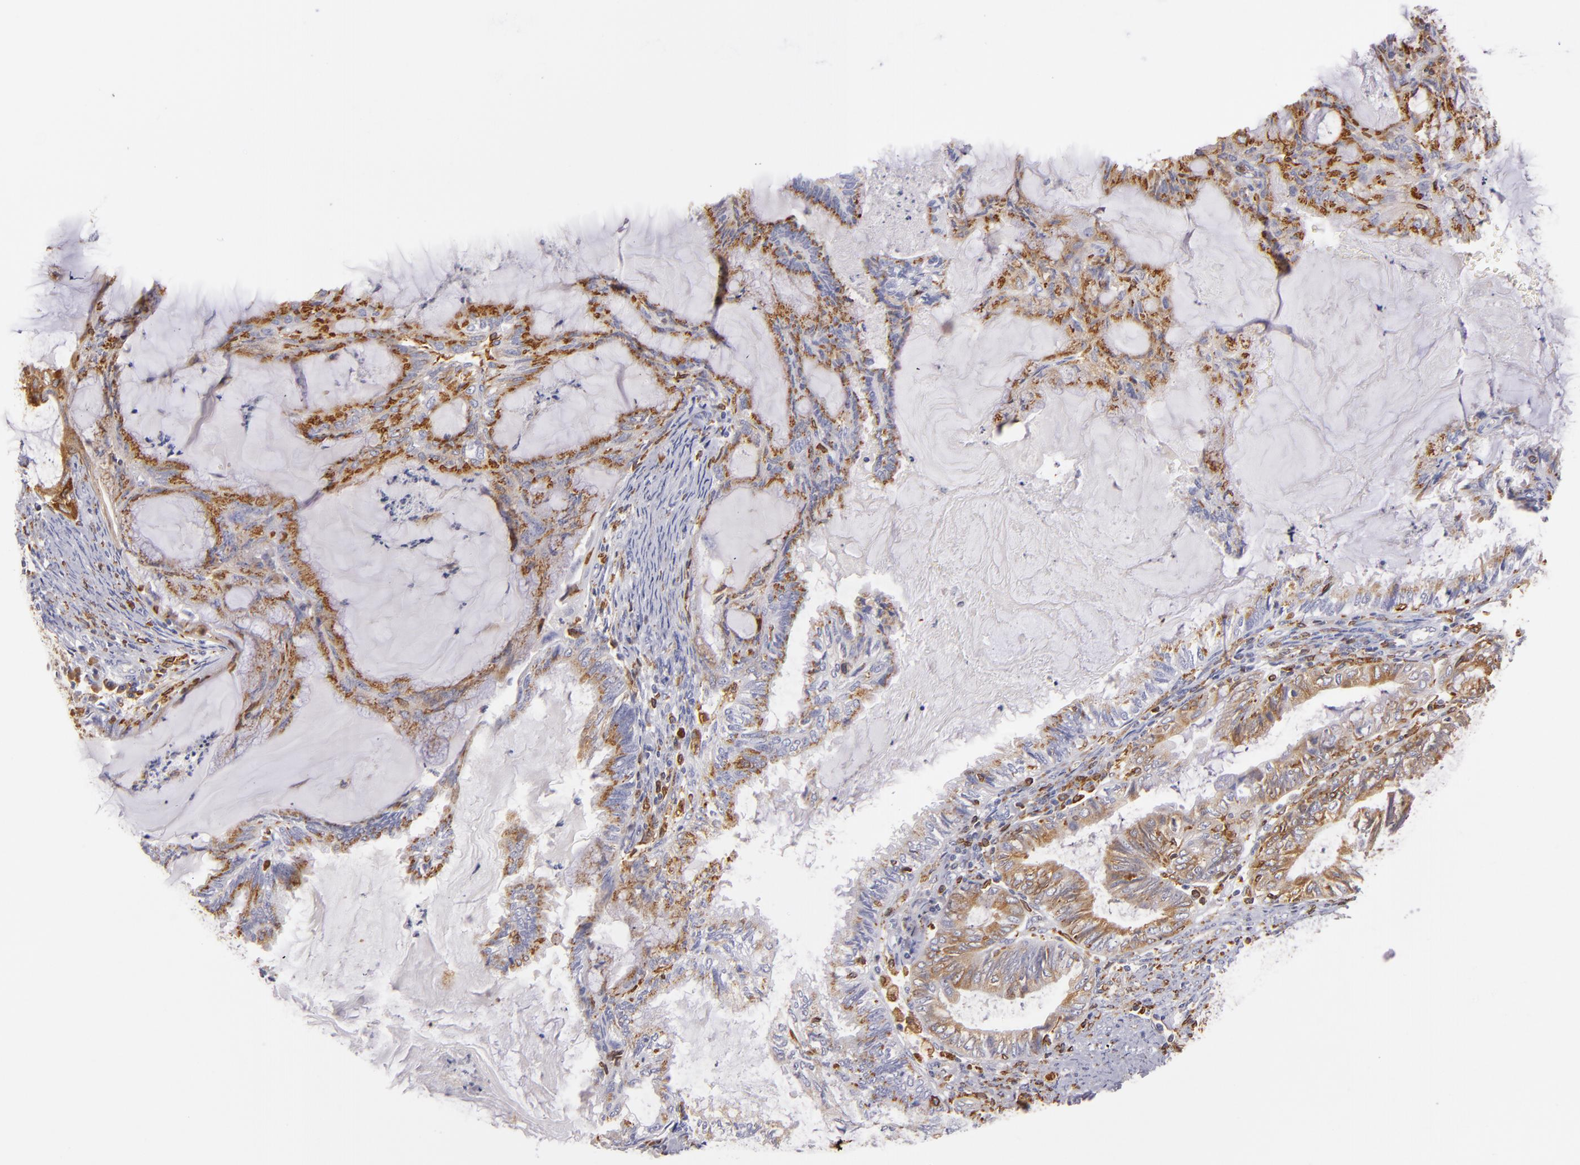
{"staining": {"intensity": "moderate", "quantity": "25%-75%", "location": "none"}, "tissue": "endometrial cancer", "cell_type": "Tumor cells", "image_type": "cancer", "snomed": [{"axis": "morphology", "description": "Adenocarcinoma, NOS"}, {"axis": "topography", "description": "Endometrium"}], "caption": "Protein expression analysis of endometrial cancer shows moderate None staining in approximately 25%-75% of tumor cells. The protein of interest is stained brown, and the nuclei are stained in blue (DAB (3,3'-diaminobenzidine) IHC with brightfield microscopy, high magnification).", "gene": "CD74", "patient": {"sex": "female", "age": 86}}